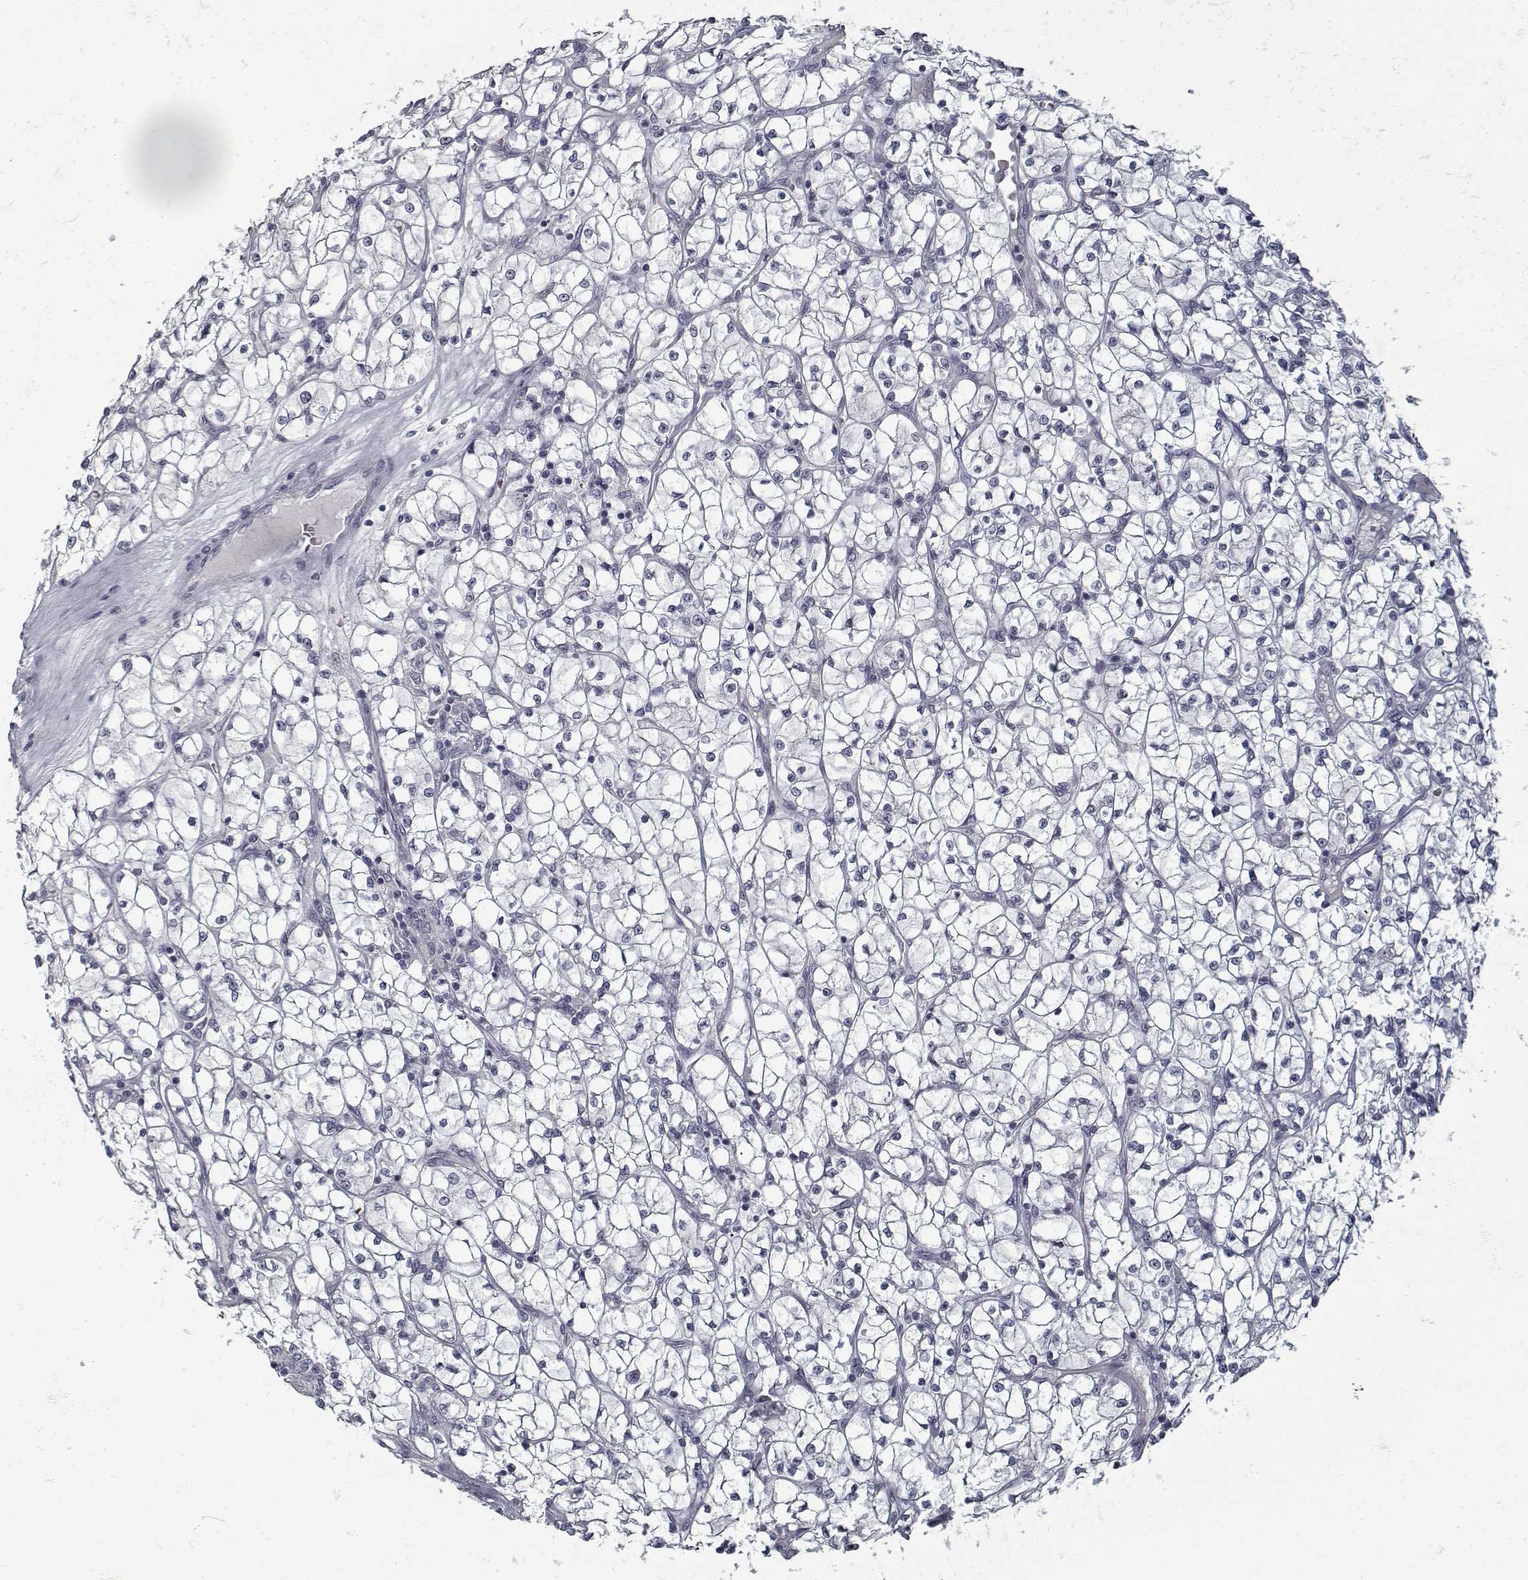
{"staining": {"intensity": "negative", "quantity": "none", "location": "none"}, "tissue": "renal cancer", "cell_type": "Tumor cells", "image_type": "cancer", "snomed": [{"axis": "morphology", "description": "Adenocarcinoma, NOS"}, {"axis": "topography", "description": "Kidney"}], "caption": "Adenocarcinoma (renal) was stained to show a protein in brown. There is no significant positivity in tumor cells.", "gene": "GAD2", "patient": {"sex": "female", "age": 64}}